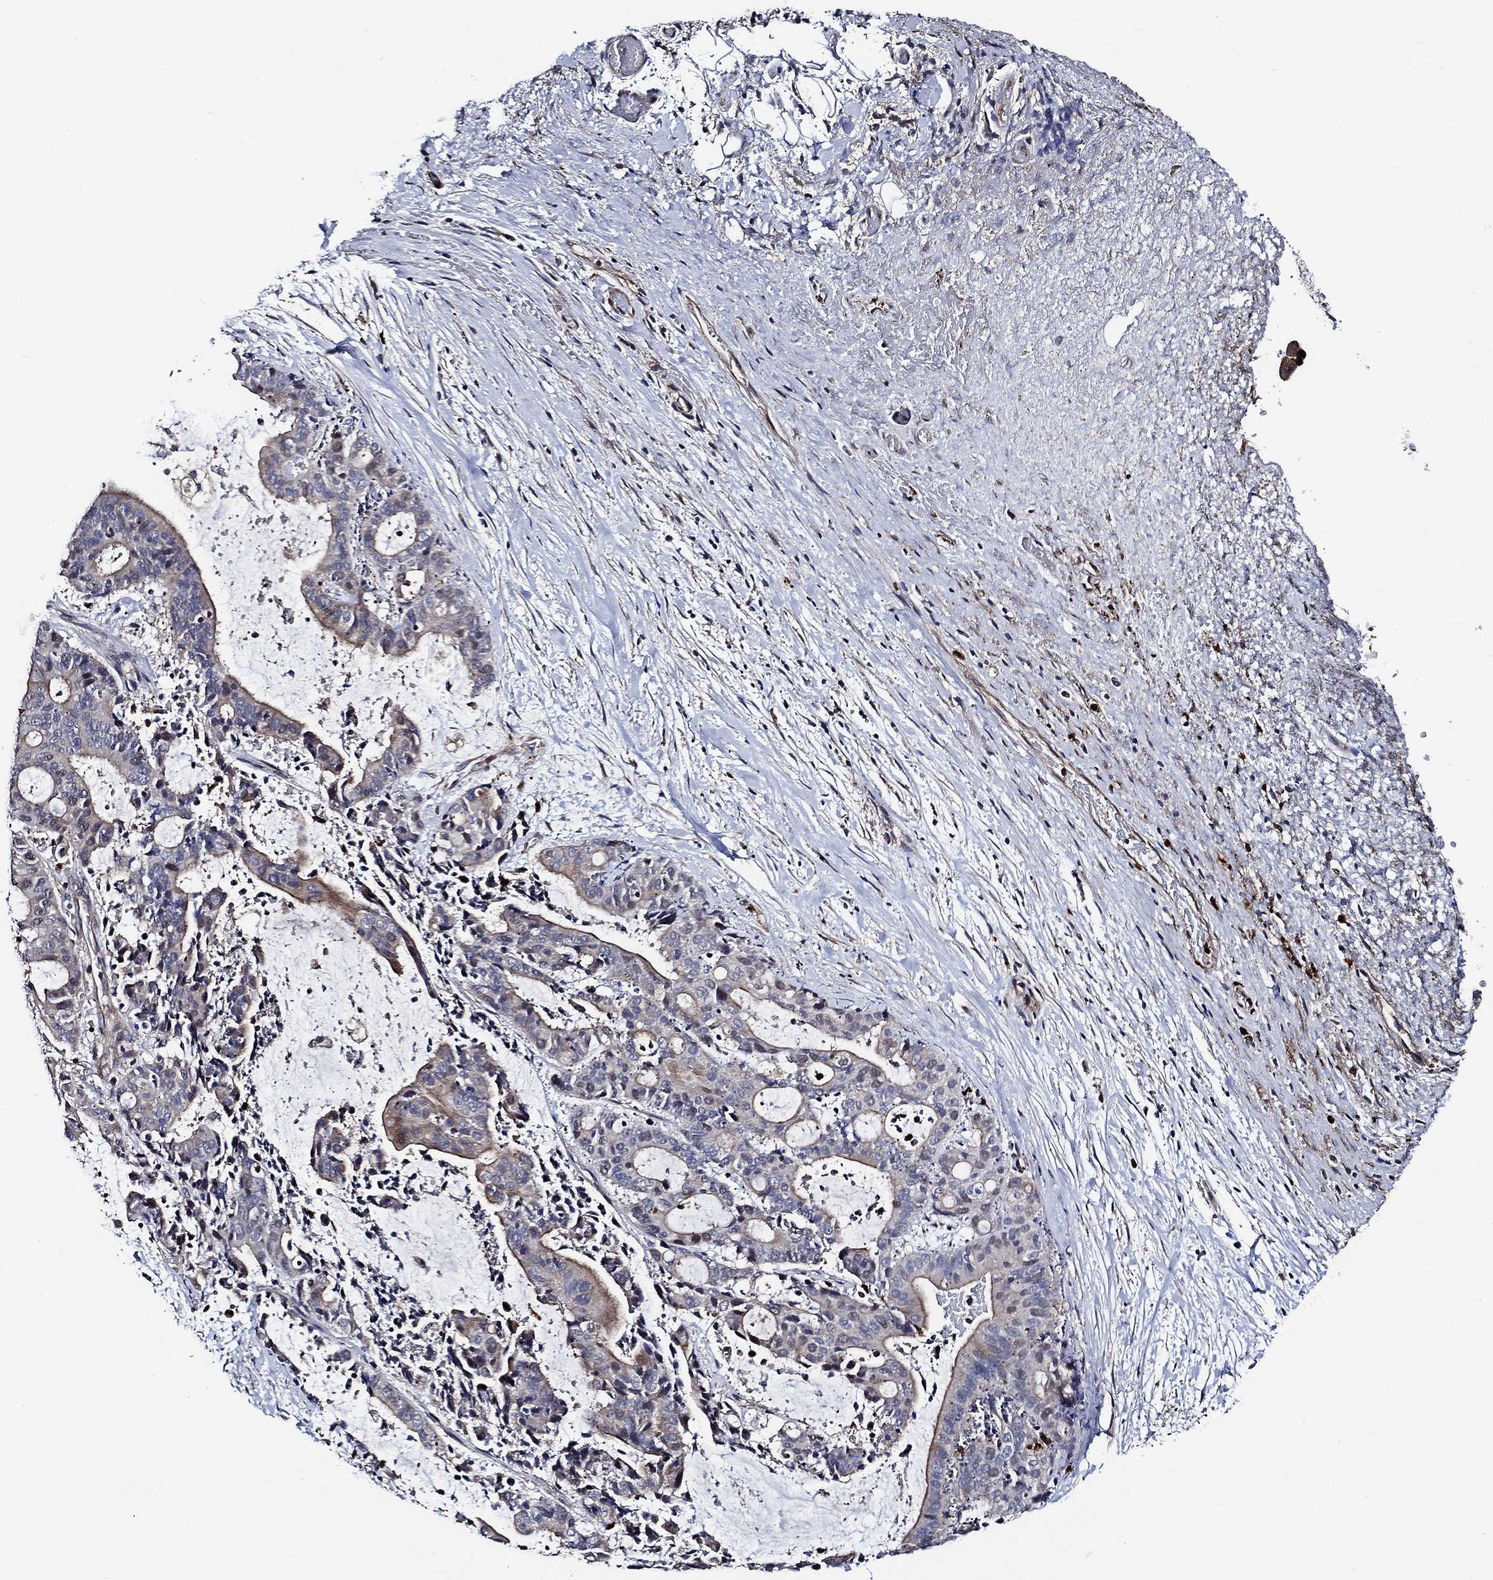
{"staining": {"intensity": "moderate", "quantity": "<25%", "location": "cytoplasmic/membranous"}, "tissue": "liver cancer", "cell_type": "Tumor cells", "image_type": "cancer", "snomed": [{"axis": "morphology", "description": "Cholangiocarcinoma"}, {"axis": "topography", "description": "Liver"}], "caption": "Protein staining exhibits moderate cytoplasmic/membranous staining in about <25% of tumor cells in liver cancer (cholangiocarcinoma). The protein of interest is shown in brown color, while the nuclei are stained blue.", "gene": "KIF20B", "patient": {"sex": "female", "age": 73}}